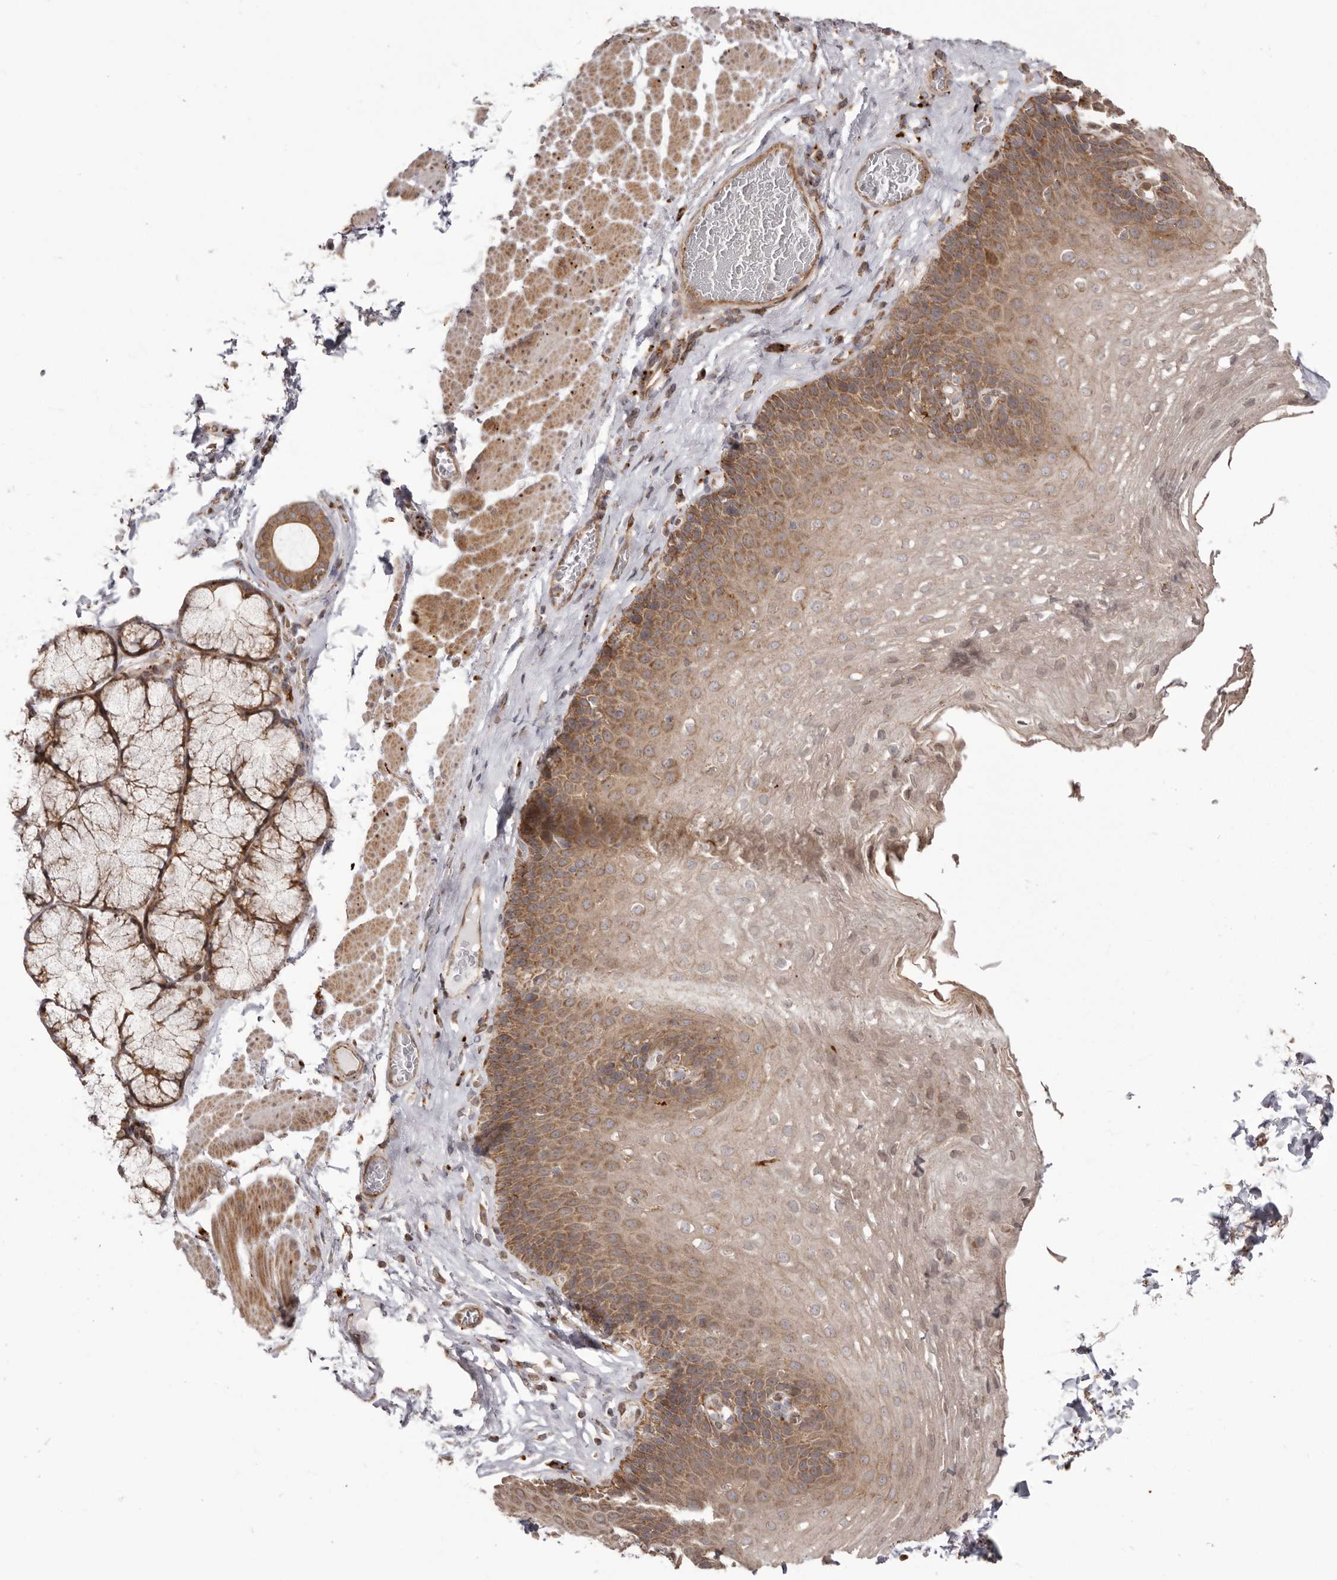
{"staining": {"intensity": "moderate", "quantity": ">75%", "location": "cytoplasmic/membranous"}, "tissue": "esophagus", "cell_type": "Squamous epithelial cells", "image_type": "normal", "snomed": [{"axis": "morphology", "description": "Normal tissue, NOS"}, {"axis": "topography", "description": "Esophagus"}], "caption": "Protein expression analysis of benign human esophagus reveals moderate cytoplasmic/membranous staining in approximately >75% of squamous epithelial cells. (DAB (3,3'-diaminobenzidine) = brown stain, brightfield microscopy at high magnification).", "gene": "NUP43", "patient": {"sex": "female", "age": 66}}